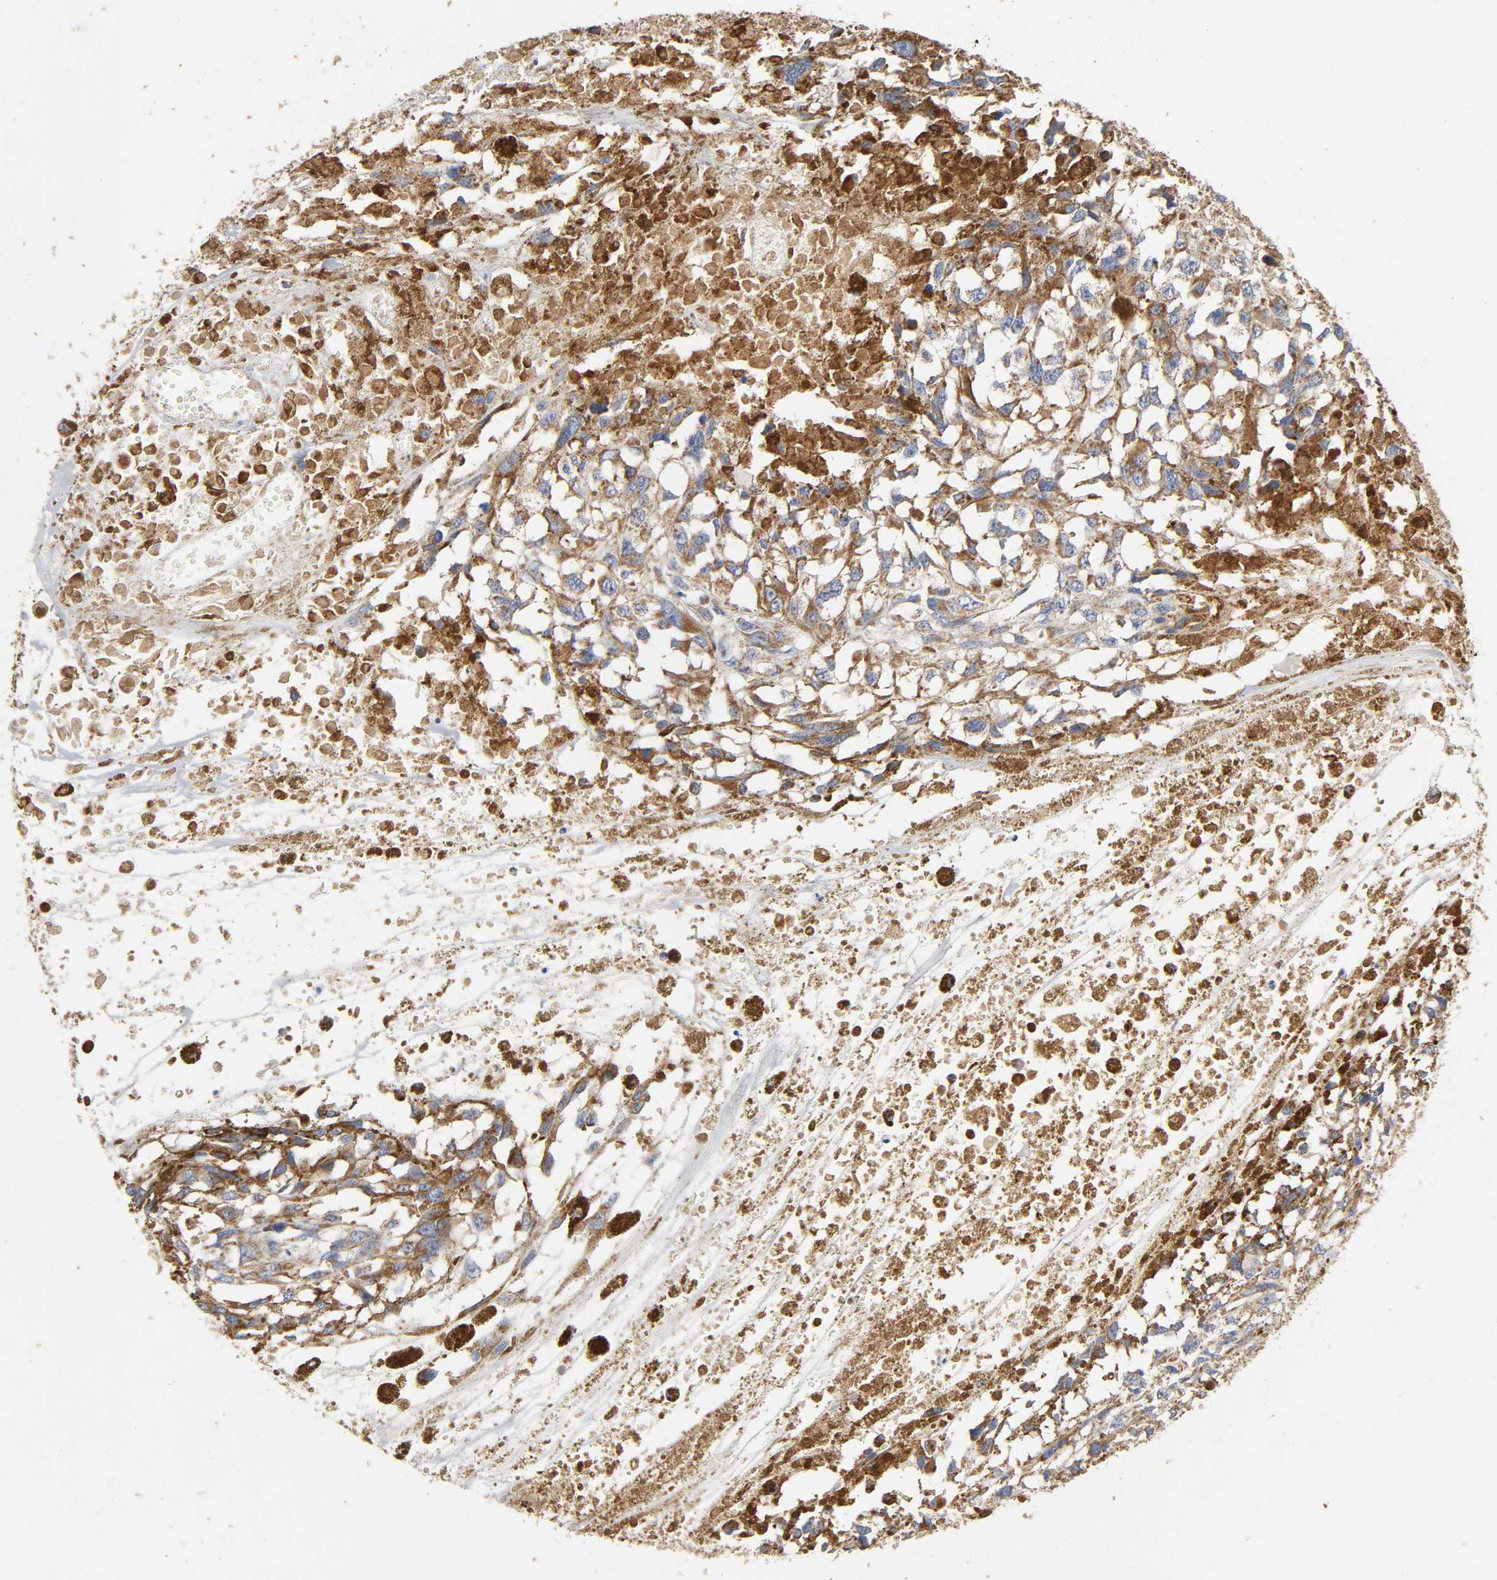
{"staining": {"intensity": "moderate", "quantity": ">75%", "location": "cytoplasmic/membranous"}, "tissue": "melanoma", "cell_type": "Tumor cells", "image_type": "cancer", "snomed": [{"axis": "morphology", "description": "Malignant melanoma, Metastatic site"}, {"axis": "topography", "description": "Lymph node"}], "caption": "Melanoma stained with a protein marker demonstrates moderate staining in tumor cells.", "gene": "NDUFS3", "patient": {"sex": "male", "age": 59}}